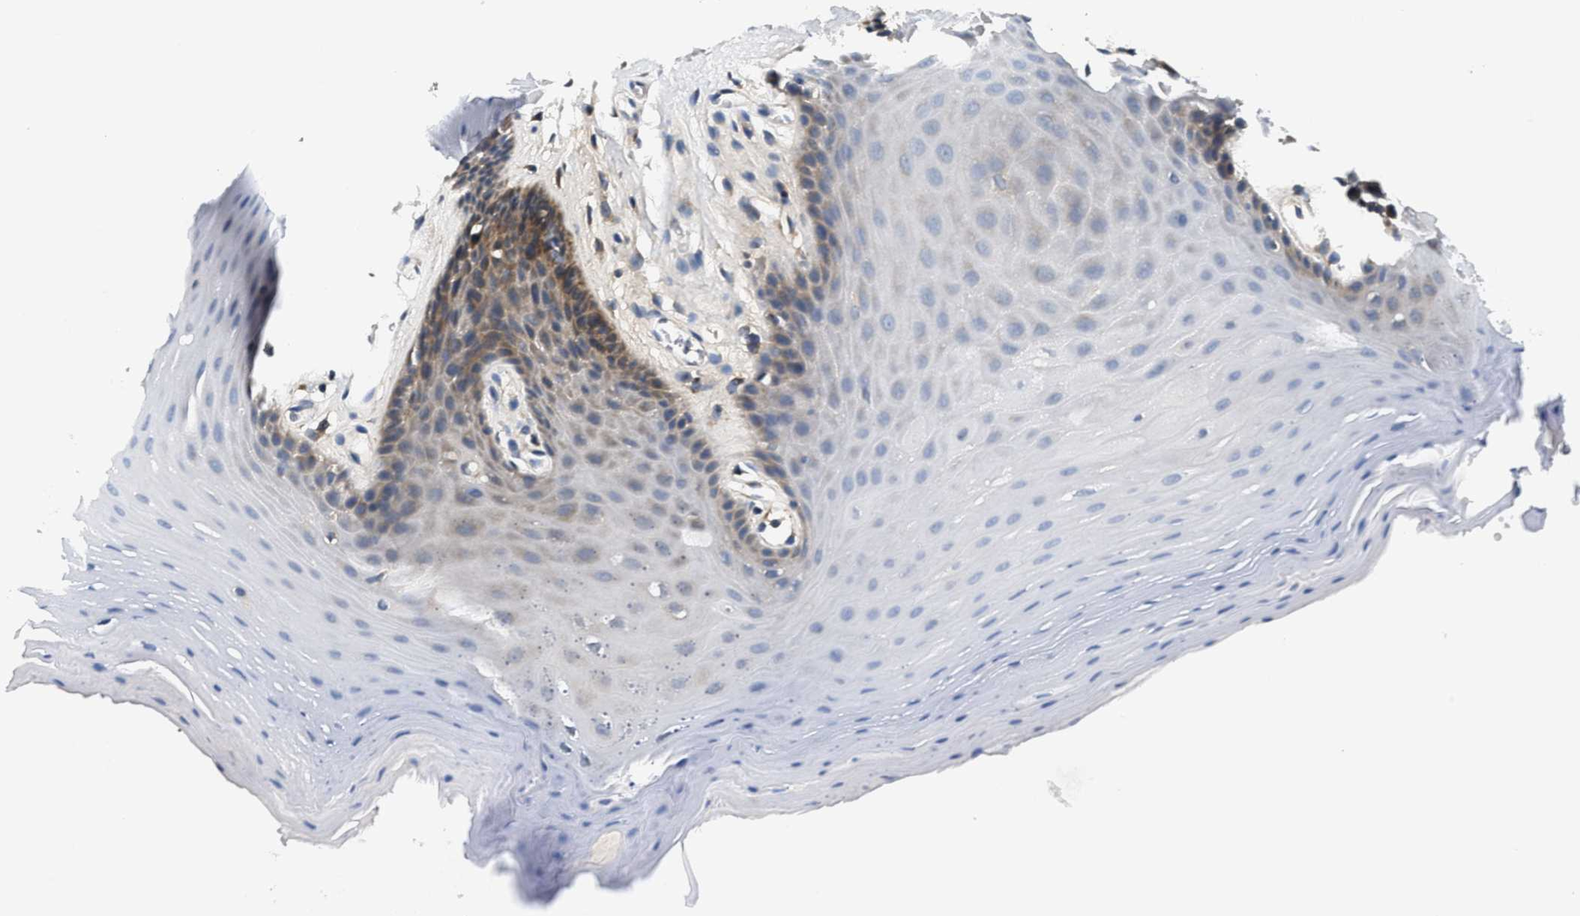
{"staining": {"intensity": "moderate", "quantity": "25%-75%", "location": "cytoplasmic/membranous"}, "tissue": "oral mucosa", "cell_type": "Squamous epithelial cells", "image_type": "normal", "snomed": [{"axis": "morphology", "description": "Normal tissue, NOS"}, {"axis": "morphology", "description": "Squamous cell carcinoma, NOS"}, {"axis": "topography", "description": "Oral tissue"}, {"axis": "topography", "description": "Head-Neck"}], "caption": "Protein positivity by immunohistochemistry exhibits moderate cytoplasmic/membranous positivity in about 25%-75% of squamous epithelial cells in benign oral mucosa.", "gene": "CCM2", "patient": {"sex": "male", "age": 71}}